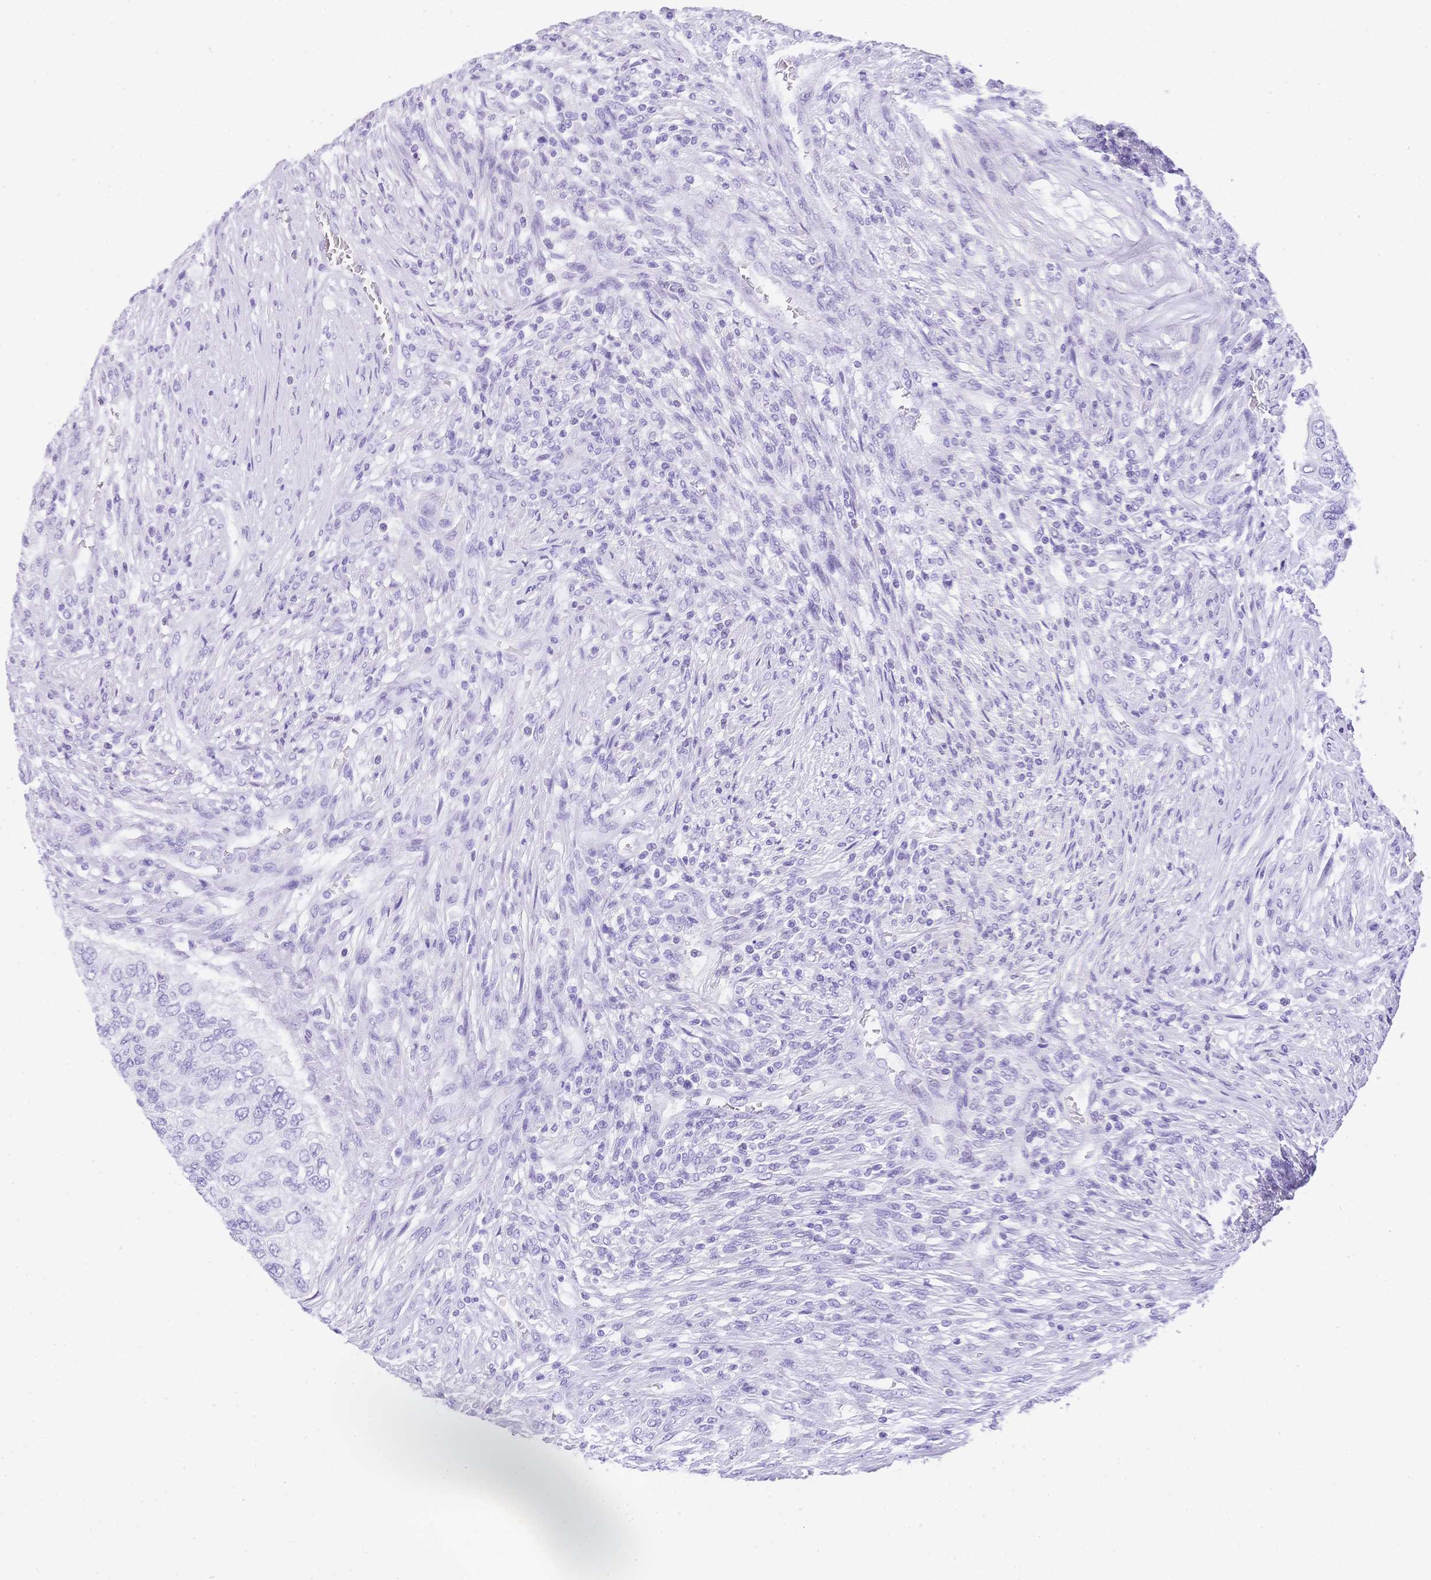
{"staining": {"intensity": "negative", "quantity": "none", "location": "none"}, "tissue": "urothelial cancer", "cell_type": "Tumor cells", "image_type": "cancer", "snomed": [{"axis": "morphology", "description": "Urothelial carcinoma, High grade"}, {"axis": "topography", "description": "Urinary bladder"}], "caption": "IHC of human urothelial cancer shows no expression in tumor cells. (DAB (3,3'-diaminobenzidine) immunohistochemistry (IHC), high magnification).", "gene": "MUC21", "patient": {"sex": "female", "age": 60}}